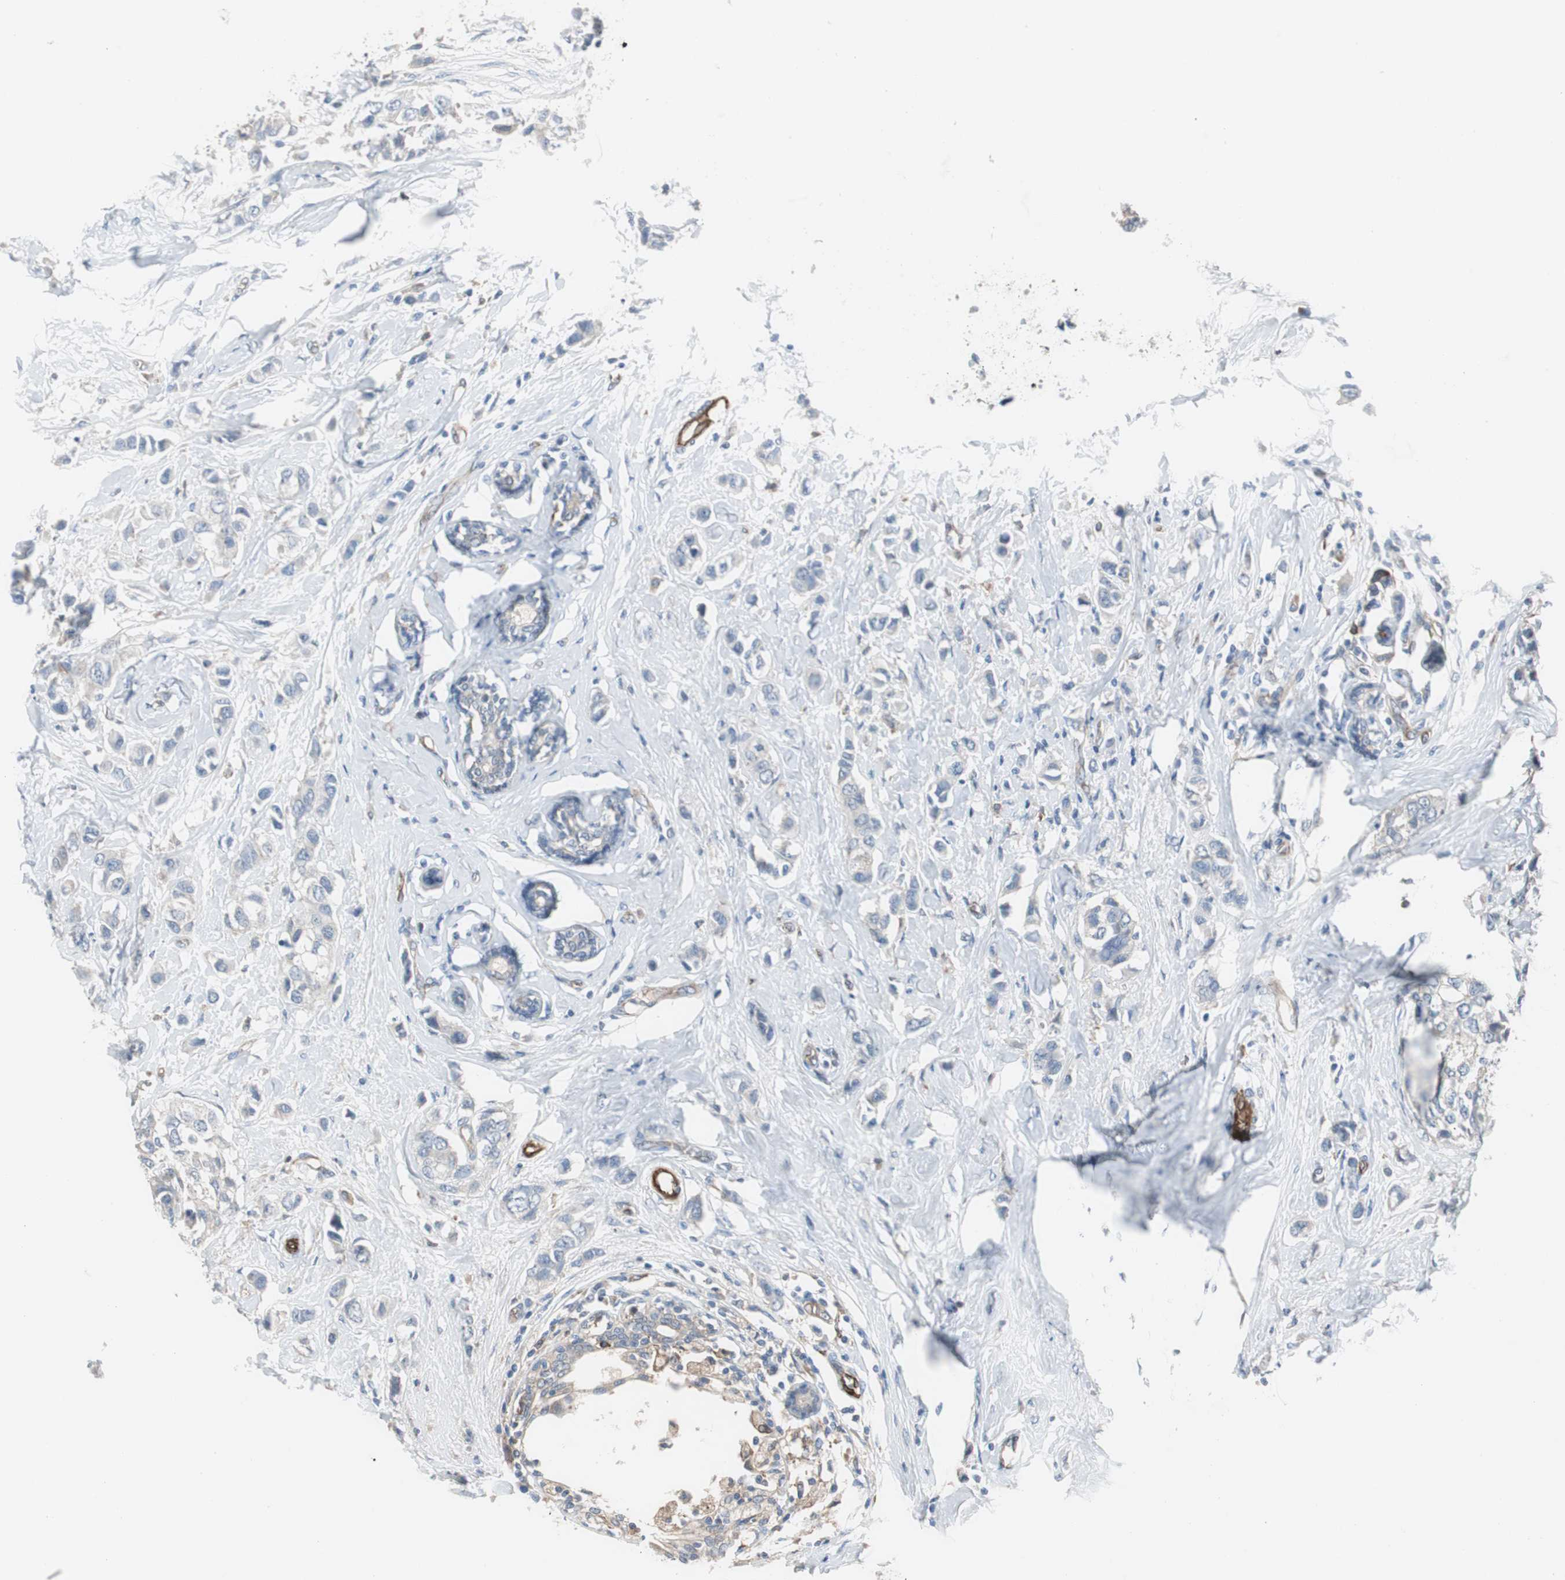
{"staining": {"intensity": "weak", "quantity": "25%-75%", "location": "cytoplasmic/membranous"}, "tissue": "breast cancer", "cell_type": "Tumor cells", "image_type": "cancer", "snomed": [{"axis": "morphology", "description": "Duct carcinoma"}, {"axis": "topography", "description": "Breast"}], "caption": "IHC histopathology image of human infiltrating ductal carcinoma (breast) stained for a protein (brown), which exhibits low levels of weak cytoplasmic/membranous staining in approximately 25%-75% of tumor cells.", "gene": "SWAP70", "patient": {"sex": "female", "age": 50}}